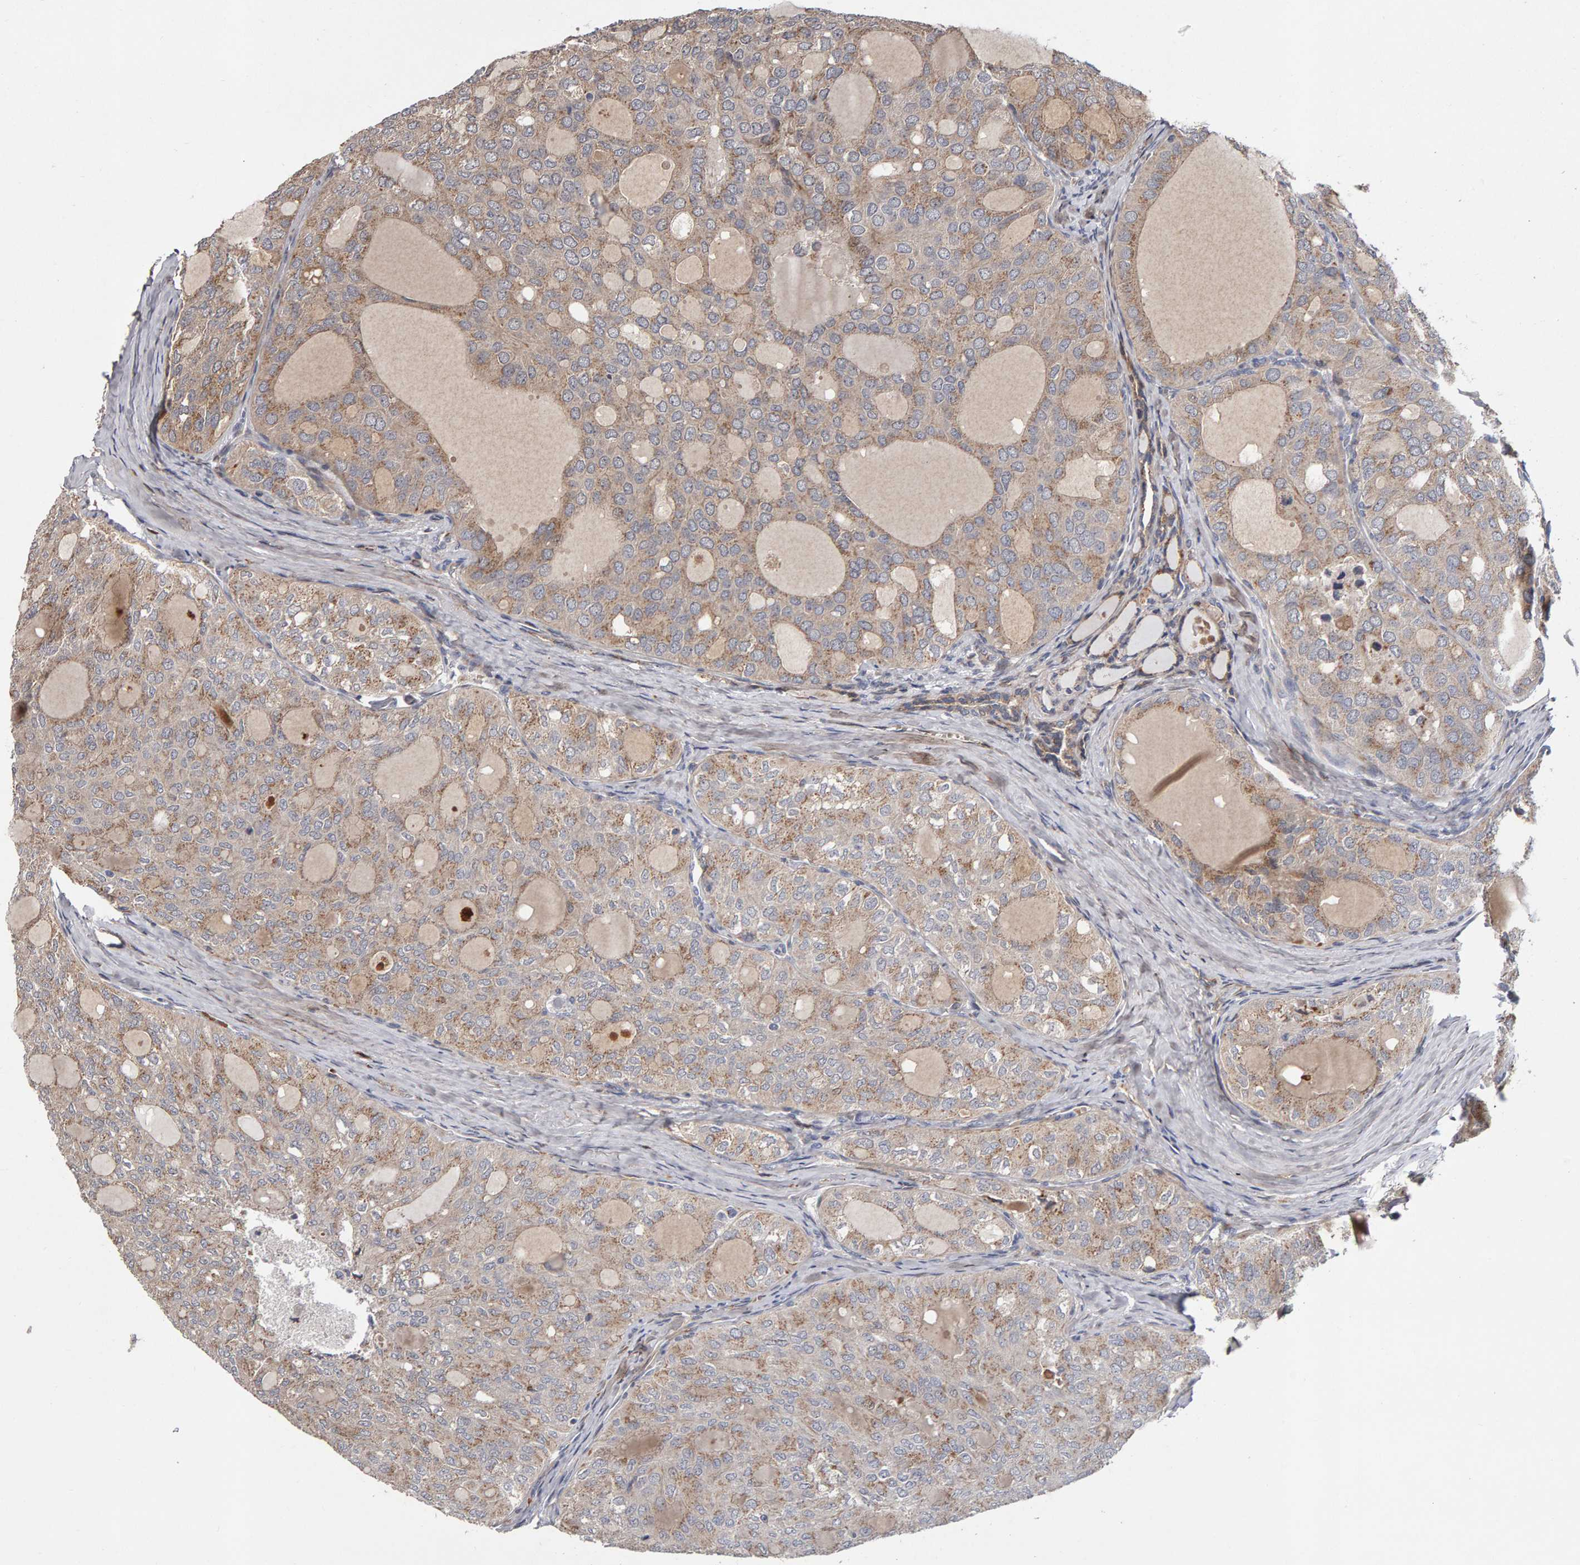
{"staining": {"intensity": "weak", "quantity": ">75%", "location": "cytoplasmic/membranous"}, "tissue": "thyroid cancer", "cell_type": "Tumor cells", "image_type": "cancer", "snomed": [{"axis": "morphology", "description": "Follicular adenoma carcinoma, NOS"}, {"axis": "topography", "description": "Thyroid gland"}], "caption": "Thyroid cancer stained for a protein shows weak cytoplasmic/membranous positivity in tumor cells.", "gene": "CANT1", "patient": {"sex": "male", "age": 75}}